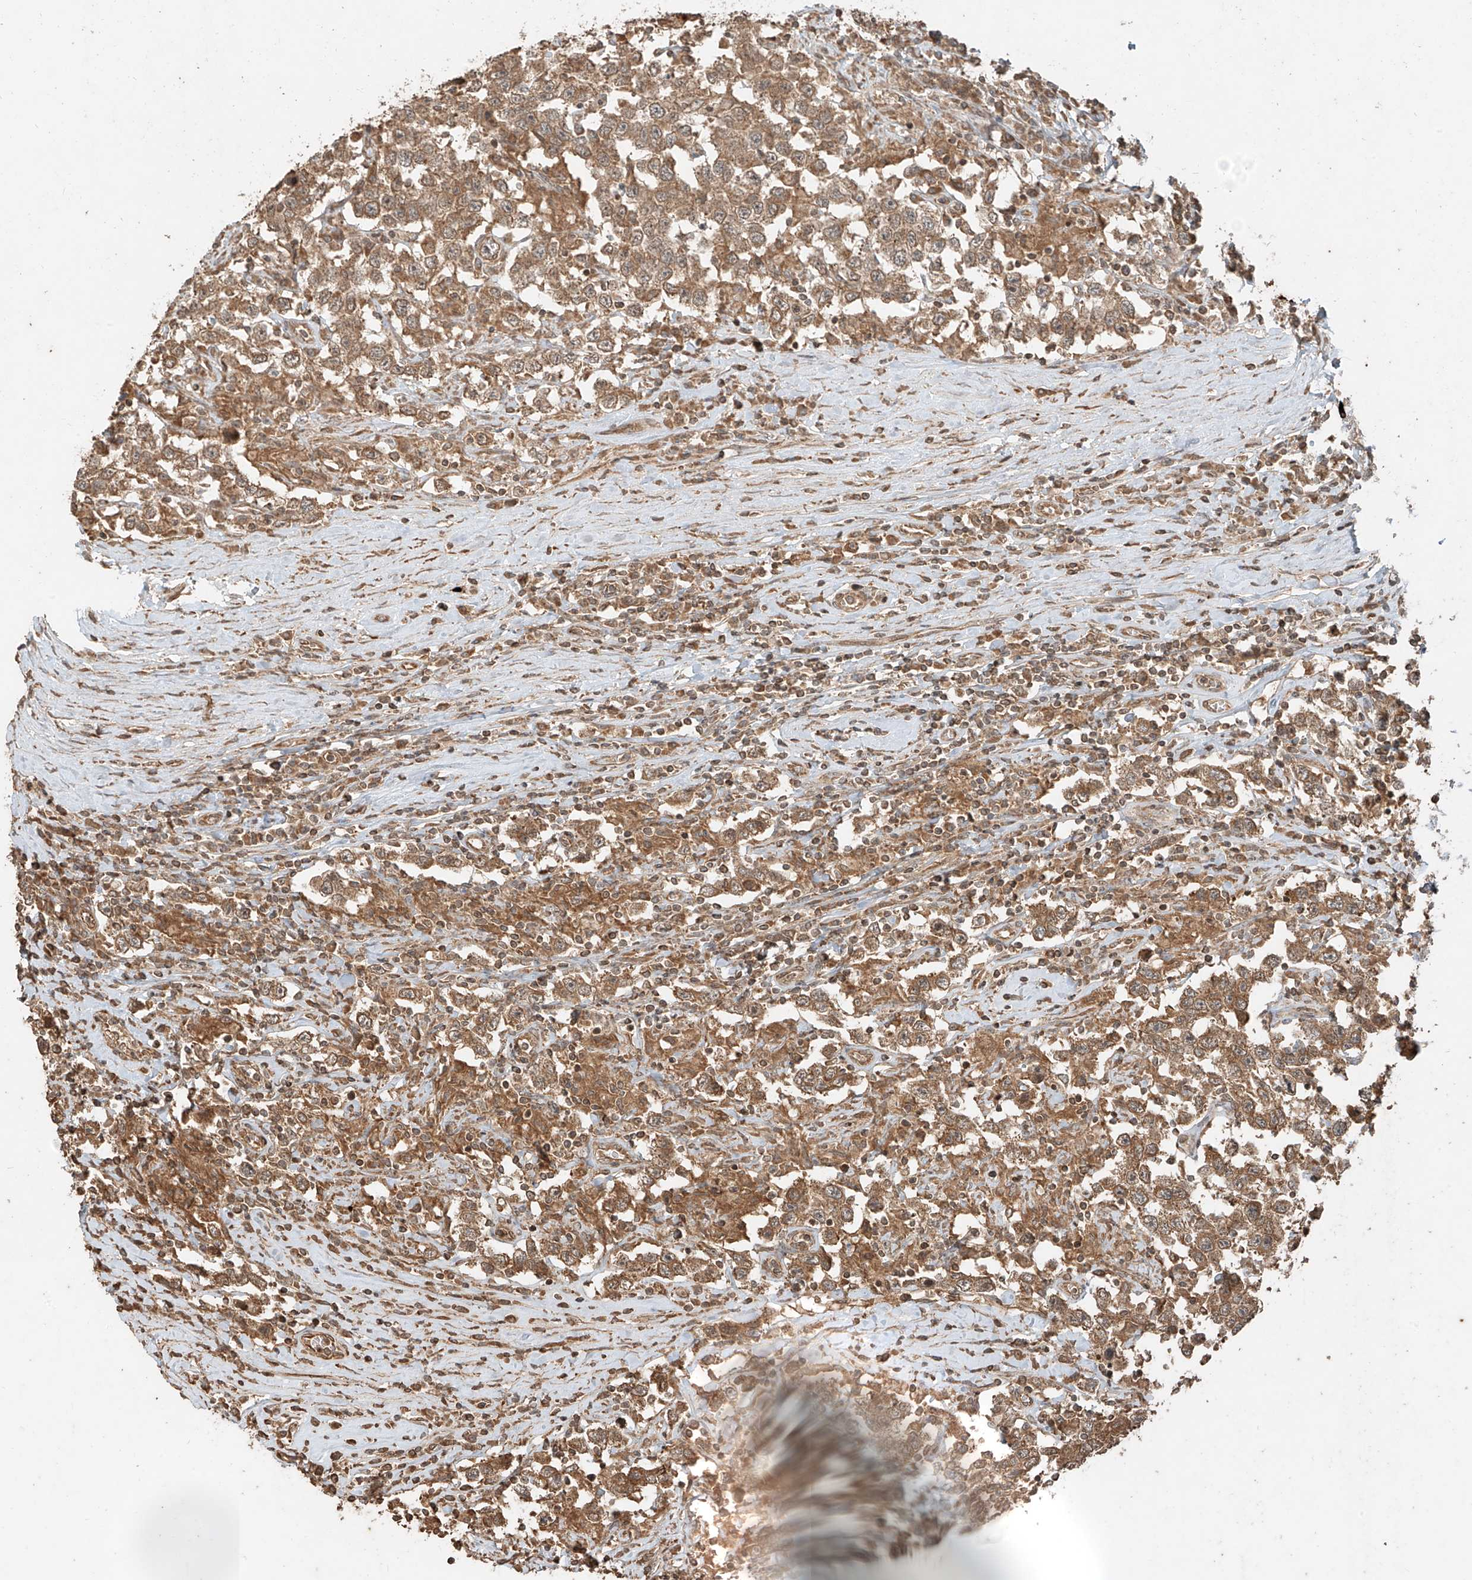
{"staining": {"intensity": "moderate", "quantity": ">75%", "location": "cytoplasmic/membranous"}, "tissue": "testis cancer", "cell_type": "Tumor cells", "image_type": "cancer", "snomed": [{"axis": "morphology", "description": "Seminoma, NOS"}, {"axis": "topography", "description": "Testis"}], "caption": "This photomicrograph displays IHC staining of human testis cancer (seminoma), with medium moderate cytoplasmic/membranous staining in about >75% of tumor cells.", "gene": "ANKZF1", "patient": {"sex": "male", "age": 41}}